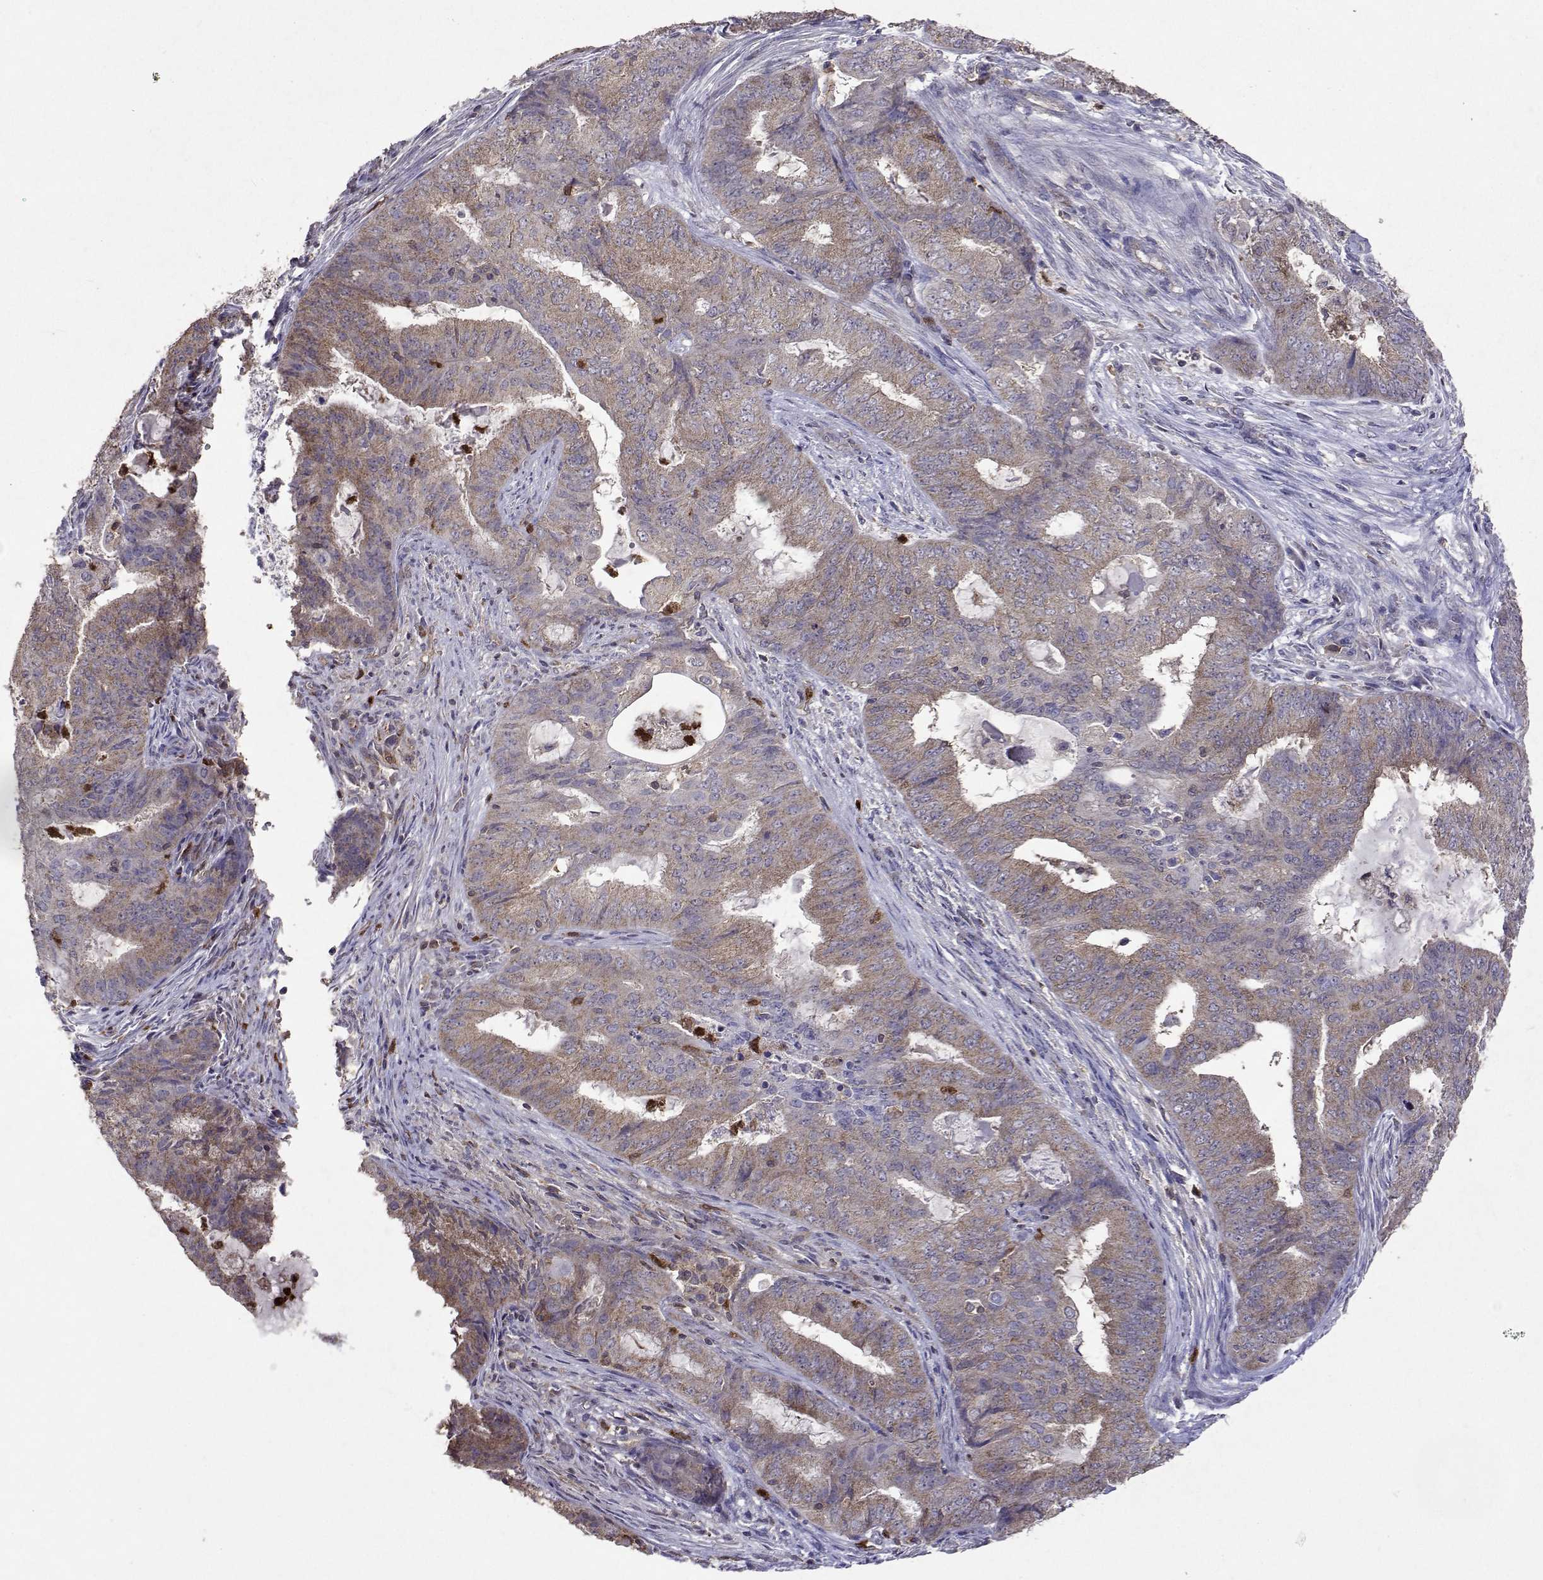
{"staining": {"intensity": "weak", "quantity": "25%-75%", "location": "cytoplasmic/membranous"}, "tissue": "endometrial cancer", "cell_type": "Tumor cells", "image_type": "cancer", "snomed": [{"axis": "morphology", "description": "Adenocarcinoma, NOS"}, {"axis": "topography", "description": "Endometrium"}], "caption": "Weak cytoplasmic/membranous staining for a protein is appreciated in about 25%-75% of tumor cells of endometrial cancer (adenocarcinoma) using immunohistochemistry.", "gene": "APAF1", "patient": {"sex": "female", "age": 62}}